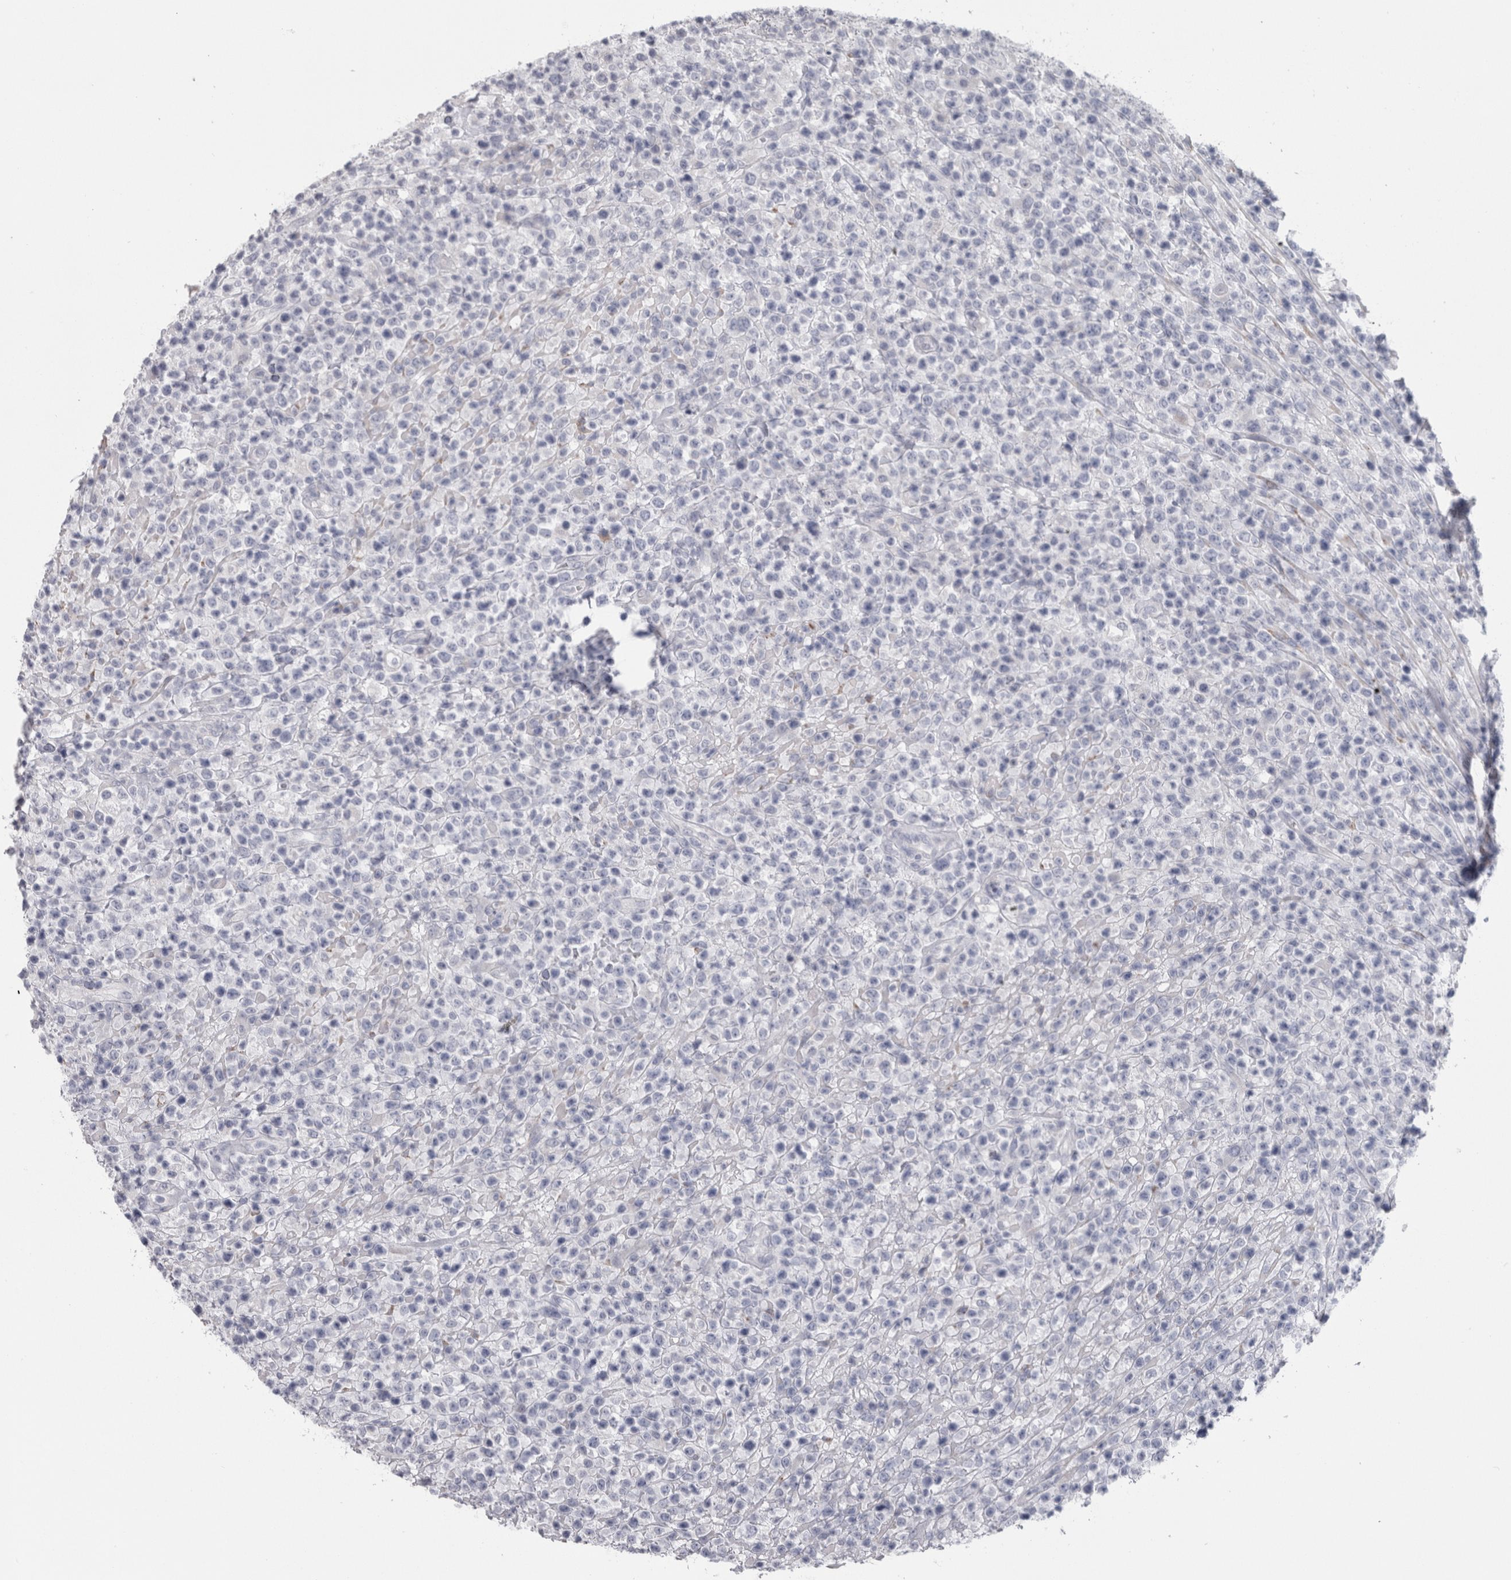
{"staining": {"intensity": "negative", "quantity": "none", "location": "none"}, "tissue": "lymphoma", "cell_type": "Tumor cells", "image_type": "cancer", "snomed": [{"axis": "morphology", "description": "Malignant lymphoma, non-Hodgkin's type, High grade"}, {"axis": "topography", "description": "Colon"}], "caption": "Tumor cells show no significant expression in lymphoma. (IHC, brightfield microscopy, high magnification).", "gene": "MSMB", "patient": {"sex": "female", "age": 53}}